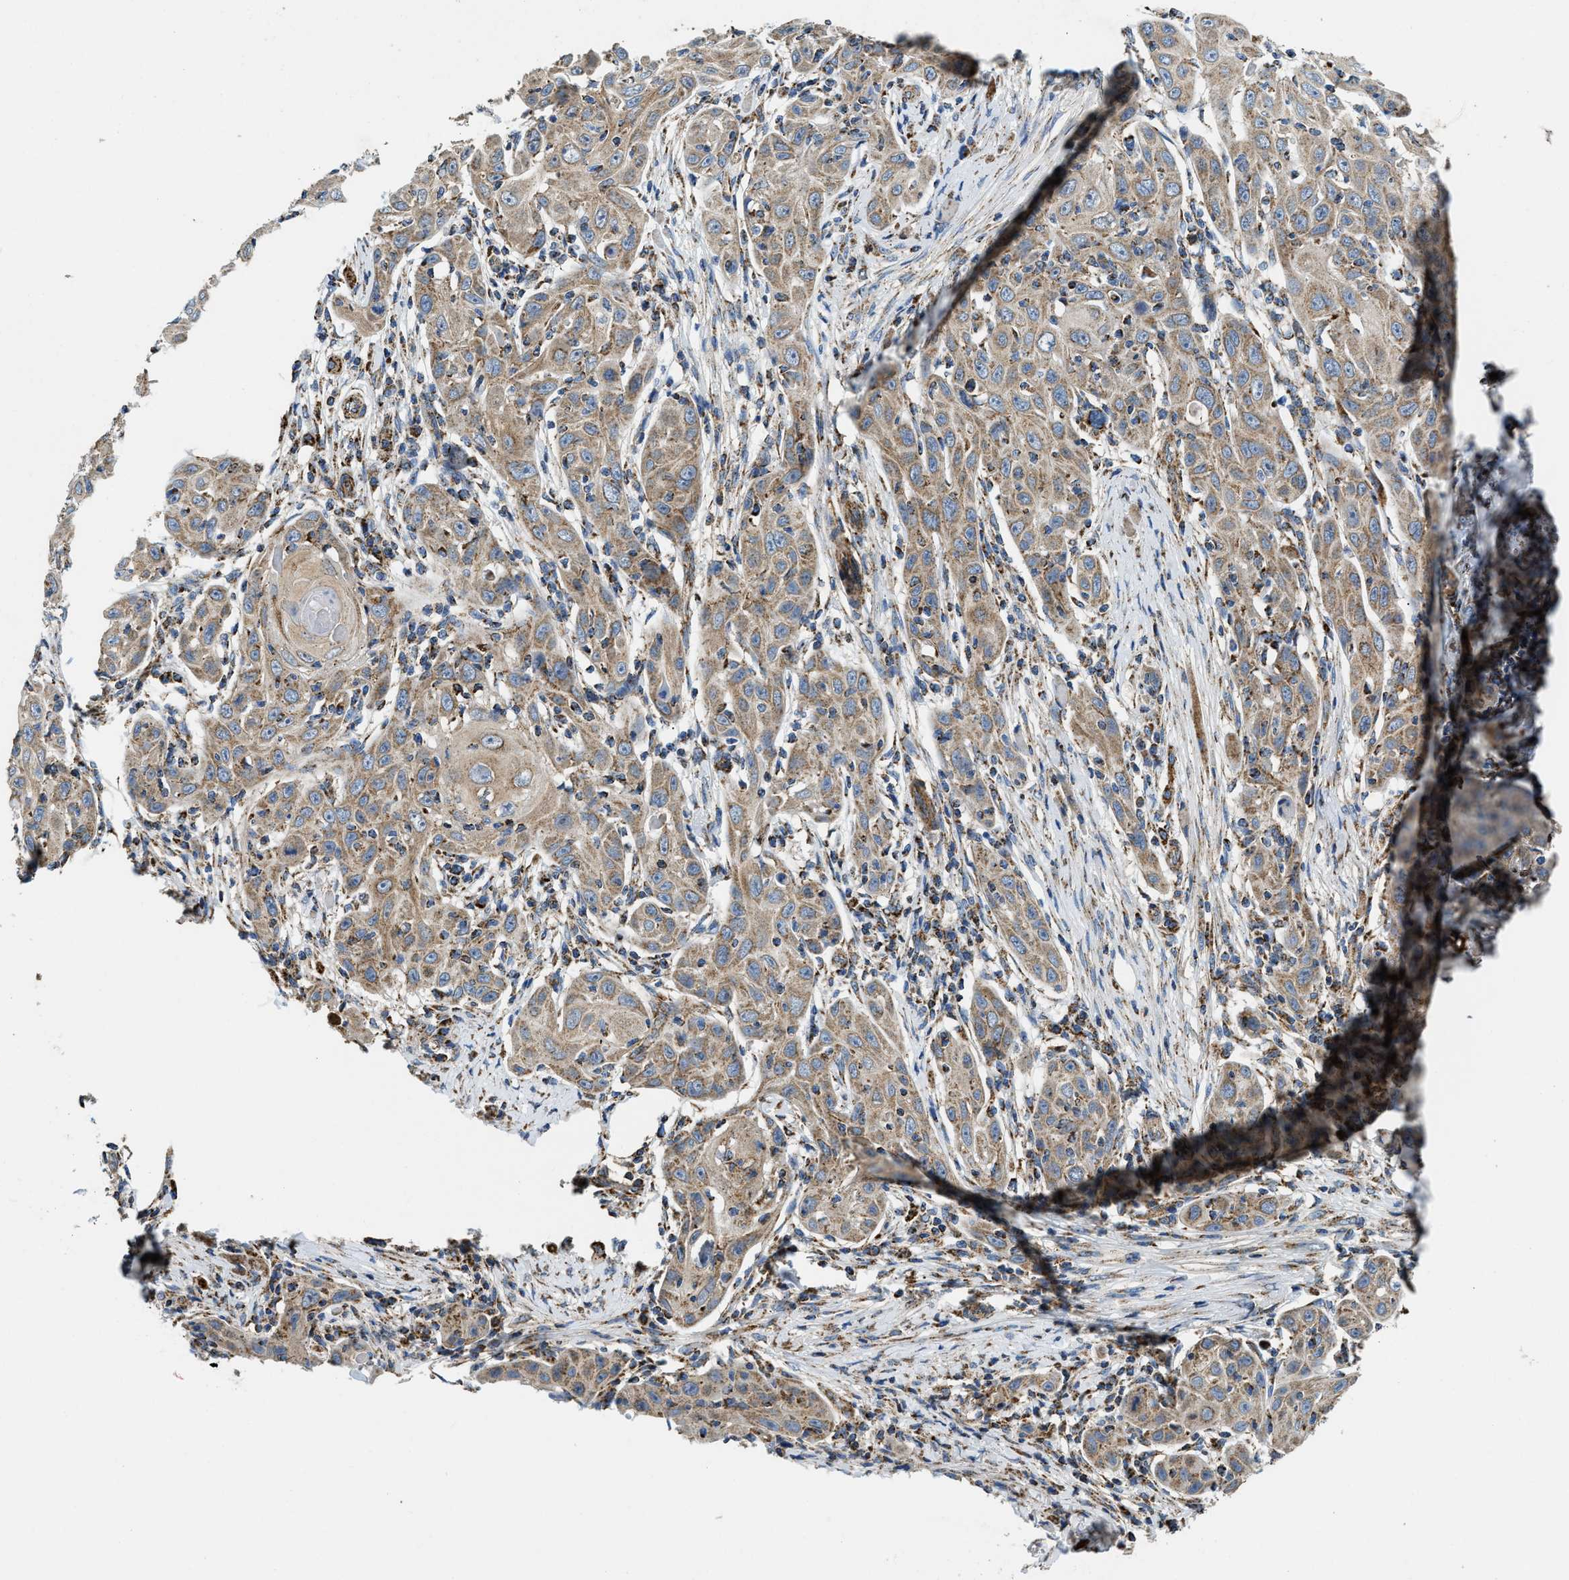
{"staining": {"intensity": "weak", "quantity": ">75%", "location": "cytoplasmic/membranous"}, "tissue": "skin cancer", "cell_type": "Tumor cells", "image_type": "cancer", "snomed": [{"axis": "morphology", "description": "Squamous cell carcinoma, NOS"}, {"axis": "topography", "description": "Skin"}], "caption": "Skin squamous cell carcinoma stained for a protein (brown) exhibits weak cytoplasmic/membranous positive staining in about >75% of tumor cells.", "gene": "STK33", "patient": {"sex": "female", "age": 88}}